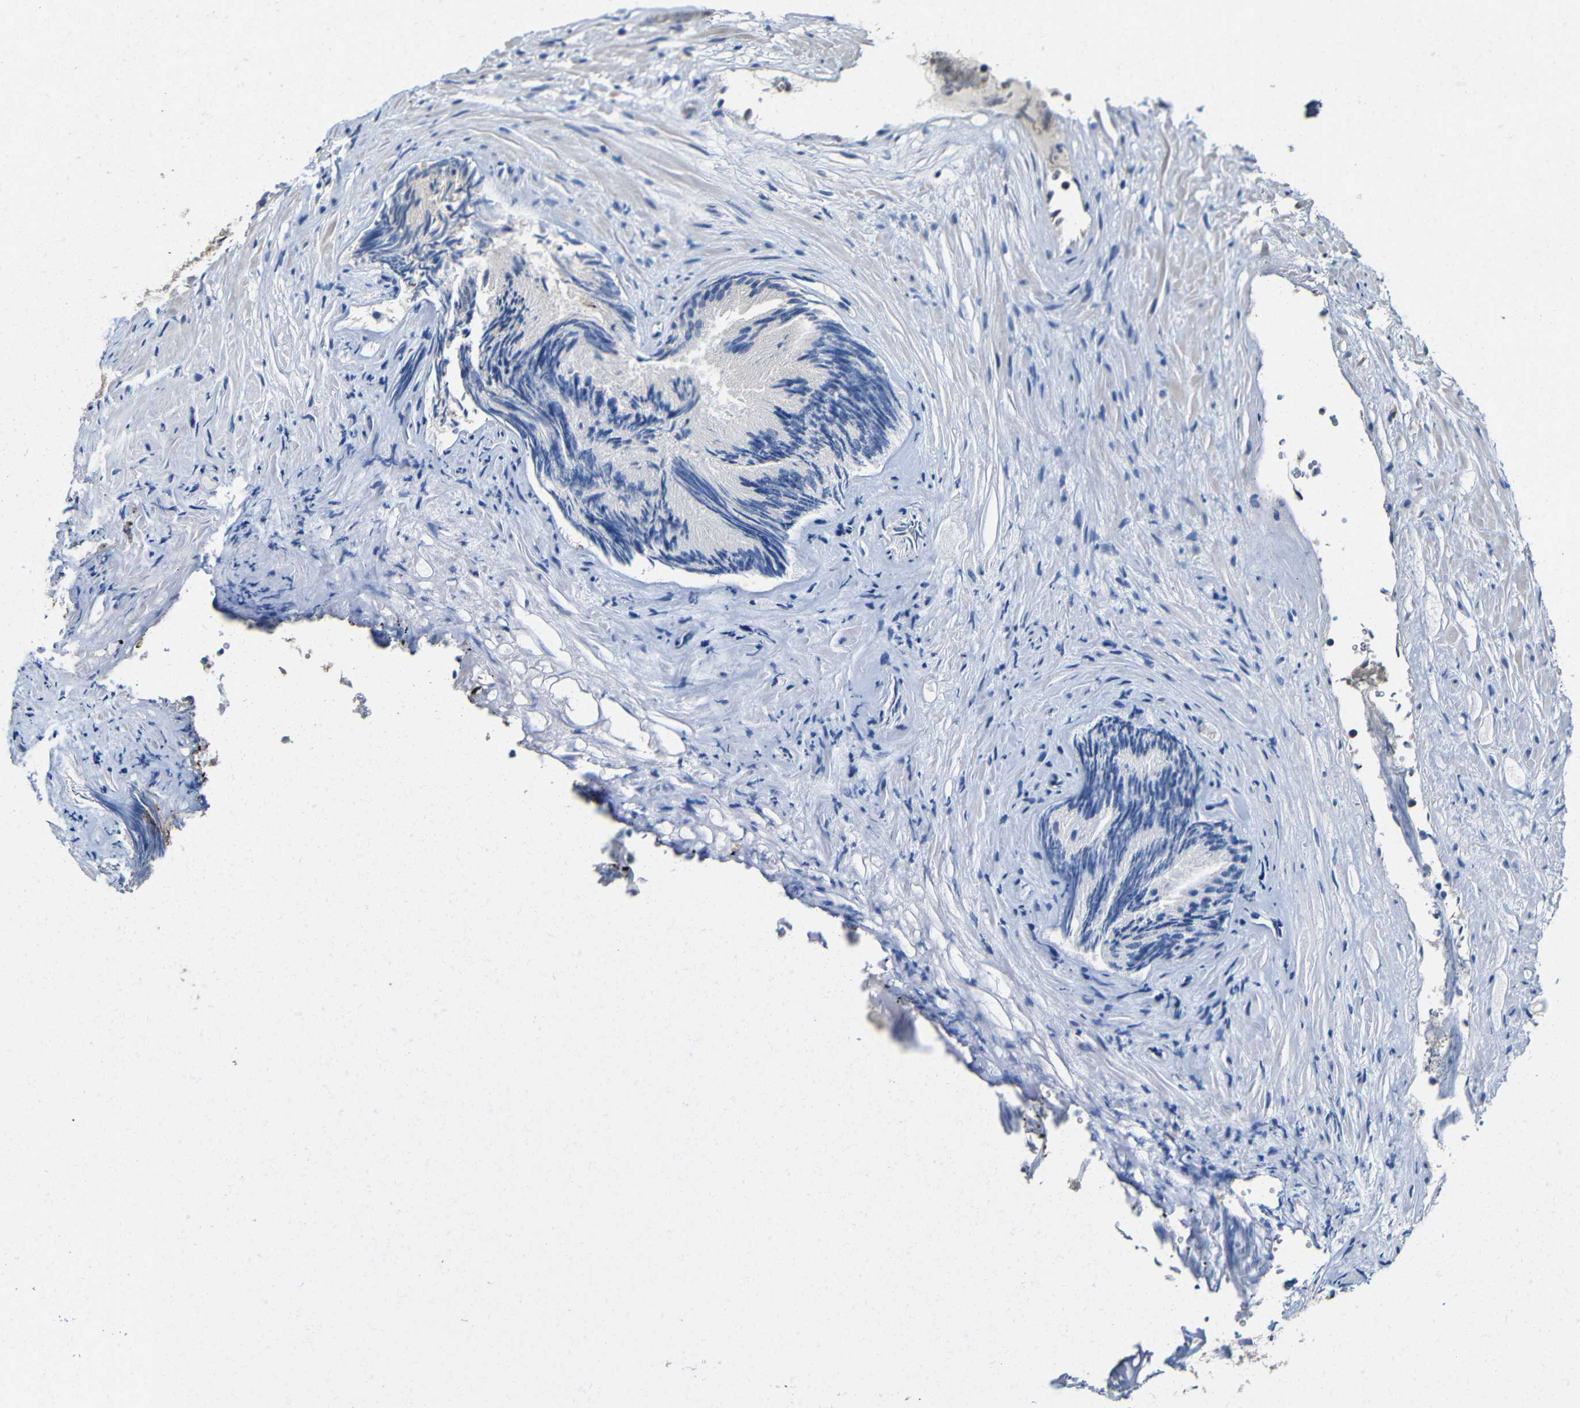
{"staining": {"intensity": "negative", "quantity": "none", "location": "none"}, "tissue": "prostate", "cell_type": "Glandular cells", "image_type": "normal", "snomed": [{"axis": "morphology", "description": "Normal tissue, NOS"}, {"axis": "topography", "description": "Prostate"}], "caption": "Immunohistochemistry (IHC) photomicrograph of benign prostate: human prostate stained with DAB shows no significant protein staining in glandular cells.", "gene": "ACKR2", "patient": {"sex": "male", "age": 76}}